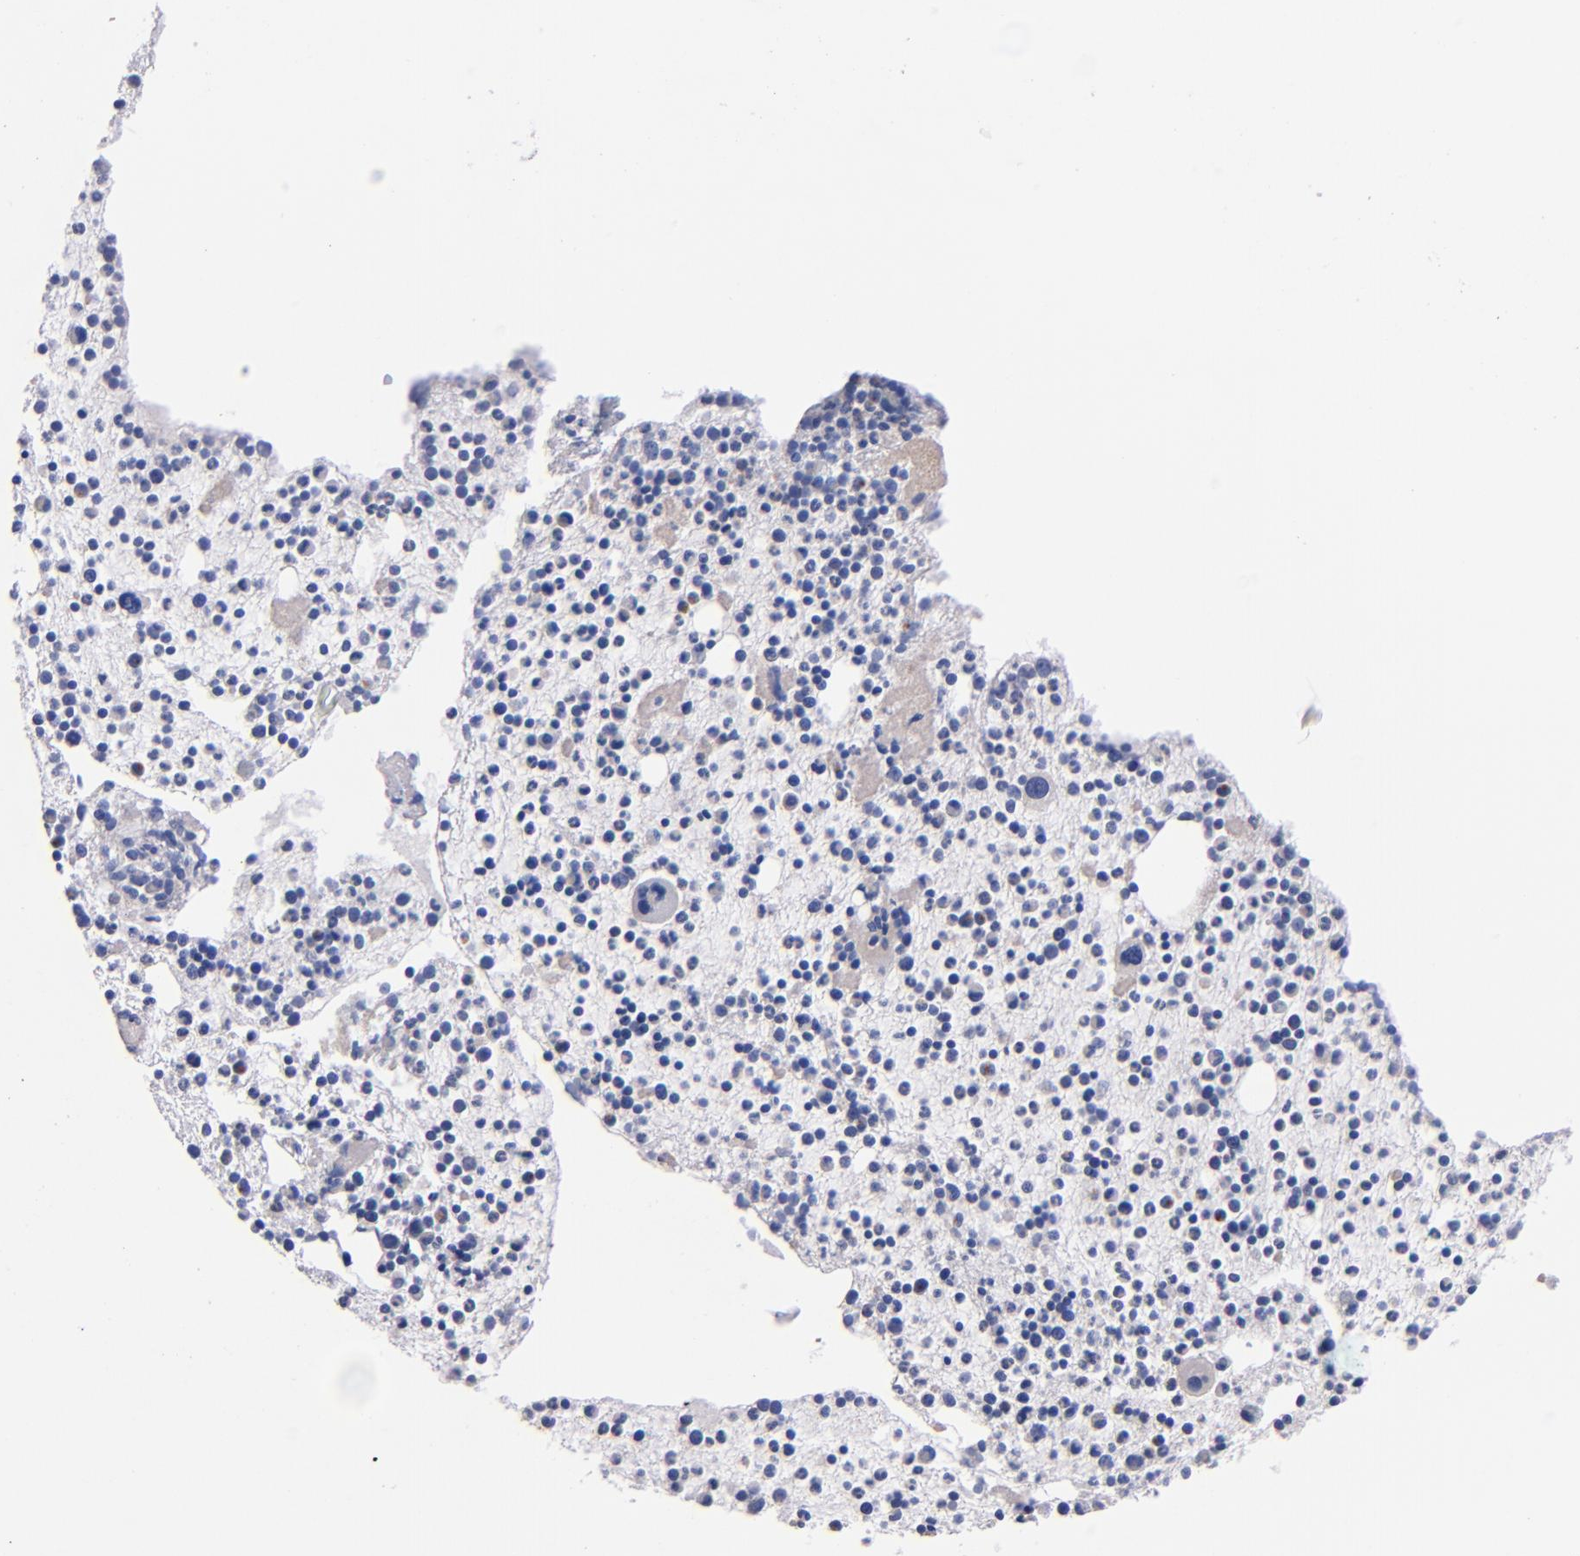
{"staining": {"intensity": "moderate", "quantity": "<25%", "location": "cytoplasmic/membranous"}, "tissue": "bone marrow", "cell_type": "Hematopoietic cells", "image_type": "normal", "snomed": [{"axis": "morphology", "description": "Normal tissue, NOS"}, {"axis": "topography", "description": "Bone marrow"}], "caption": "High-magnification brightfield microscopy of normal bone marrow stained with DAB (3,3'-diaminobenzidine) (brown) and counterstained with hematoxylin (blue). hematopoietic cells exhibit moderate cytoplasmic/membranous staining is present in approximately<25% of cells.", "gene": "CNTNAP2", "patient": {"sex": "male", "age": 15}}